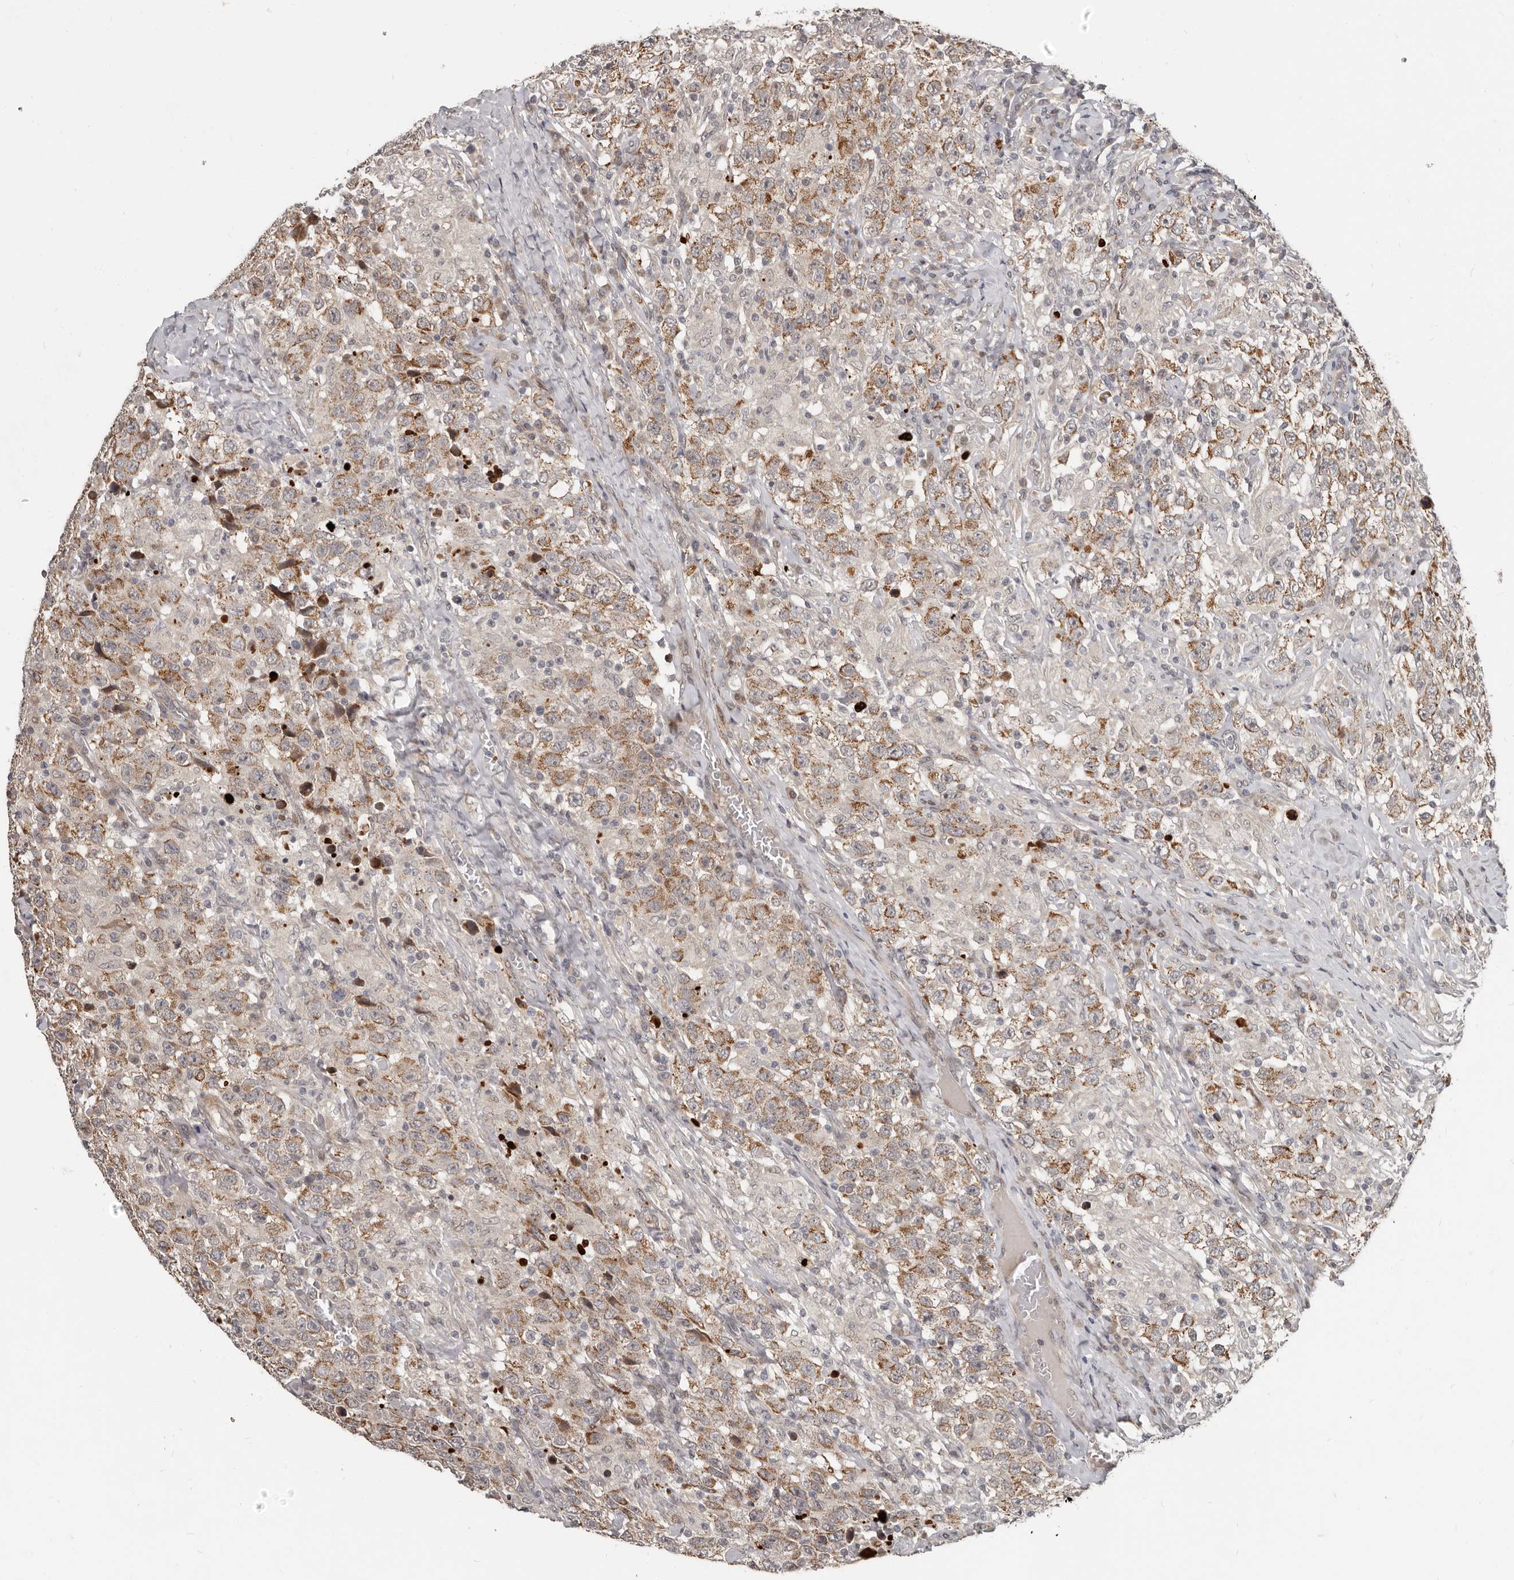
{"staining": {"intensity": "moderate", "quantity": ">75%", "location": "cytoplasmic/membranous"}, "tissue": "testis cancer", "cell_type": "Tumor cells", "image_type": "cancer", "snomed": [{"axis": "morphology", "description": "Seminoma, NOS"}, {"axis": "topography", "description": "Testis"}], "caption": "Immunohistochemical staining of testis cancer (seminoma) demonstrates medium levels of moderate cytoplasmic/membranous protein staining in about >75% of tumor cells. (Stains: DAB in brown, nuclei in blue, Microscopy: brightfield microscopy at high magnification).", "gene": "APOL6", "patient": {"sex": "male", "age": 41}}